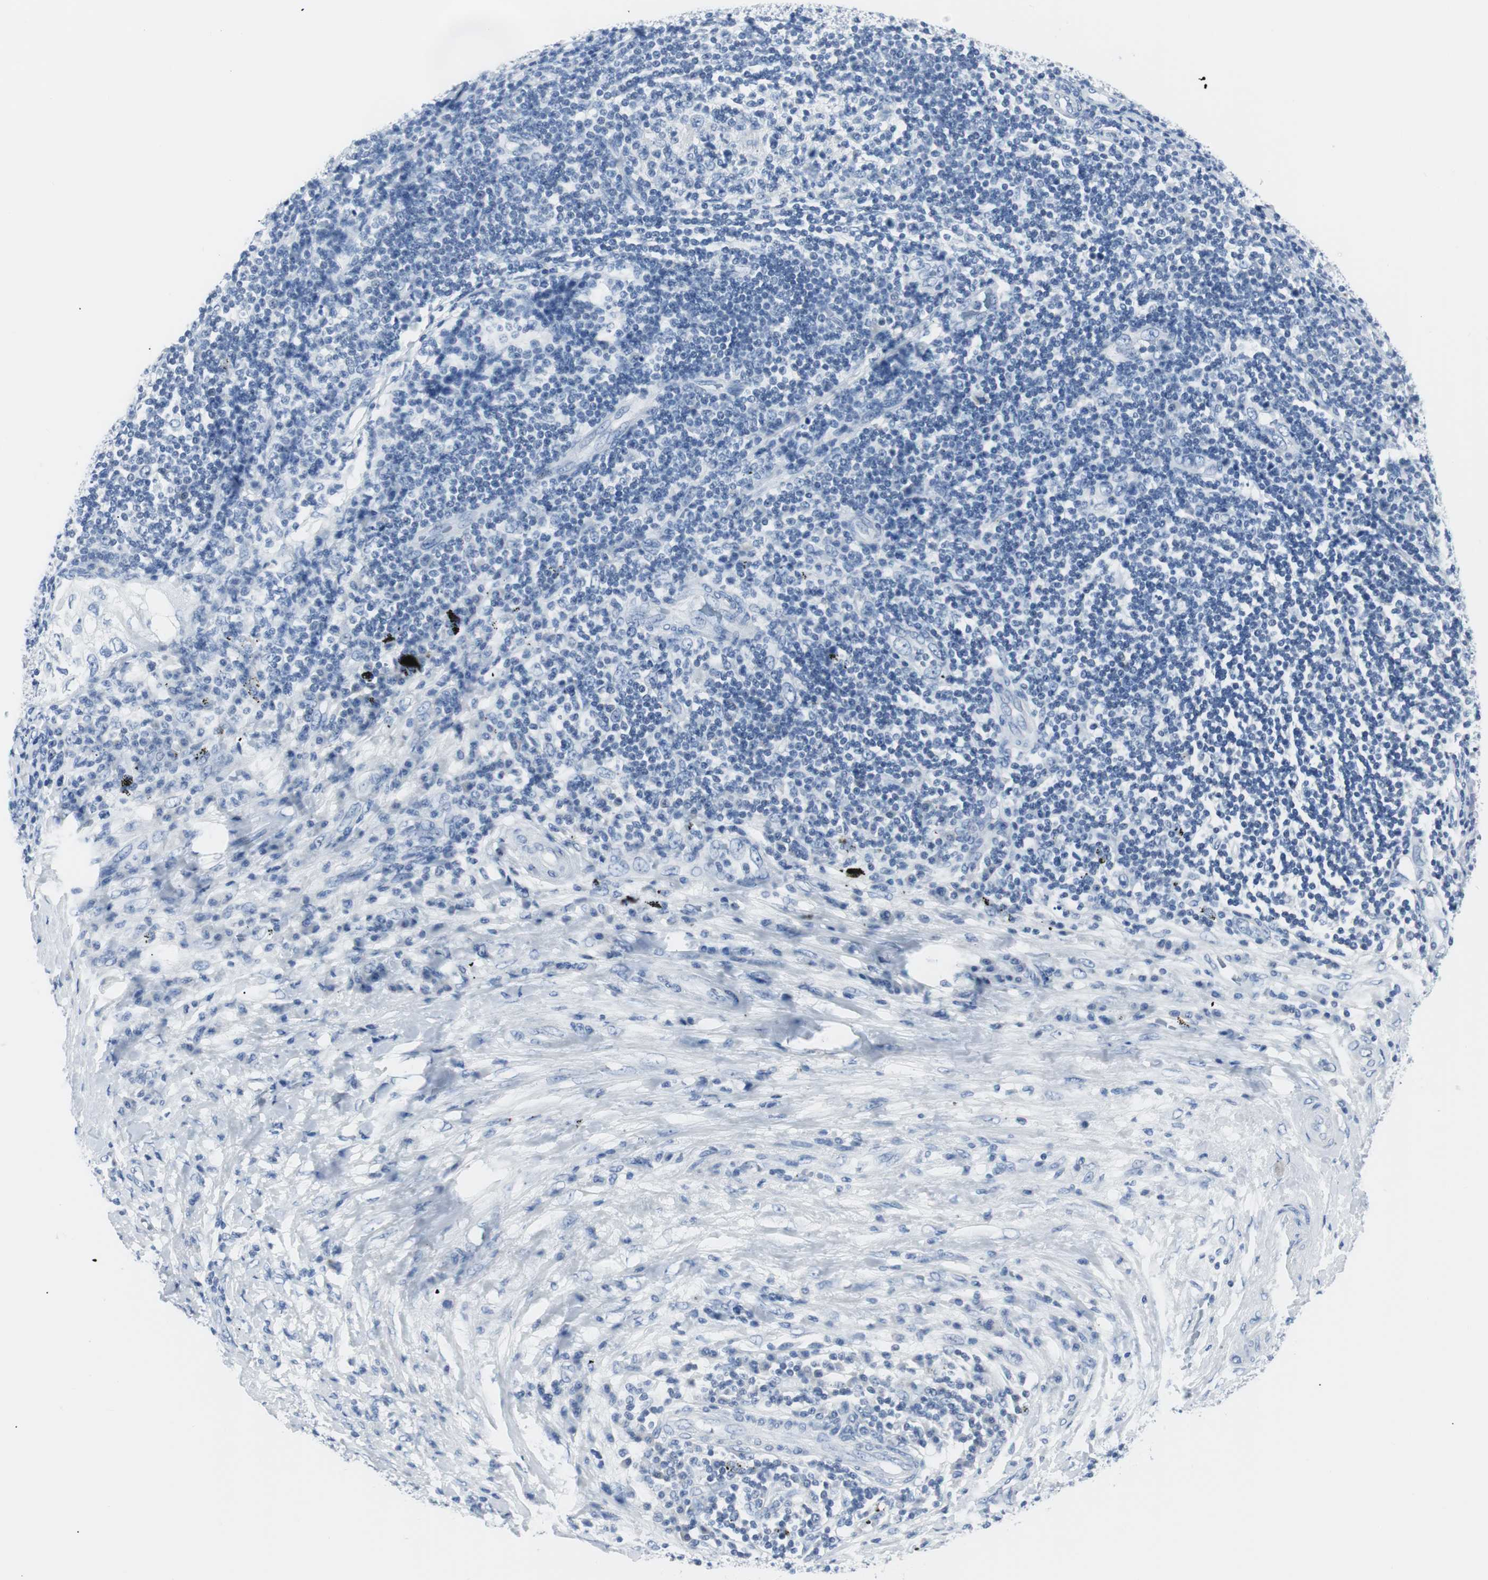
{"staining": {"intensity": "negative", "quantity": "none", "location": "none"}, "tissue": "lung cancer", "cell_type": "Tumor cells", "image_type": "cancer", "snomed": [{"axis": "morphology", "description": "Inflammation, NOS"}, {"axis": "morphology", "description": "Squamous cell carcinoma, NOS"}, {"axis": "topography", "description": "Lymph node"}, {"axis": "topography", "description": "Soft tissue"}, {"axis": "topography", "description": "Lung"}], "caption": "DAB (3,3'-diaminobenzidine) immunohistochemical staining of lung squamous cell carcinoma displays no significant expression in tumor cells.", "gene": "GAP43", "patient": {"sex": "male", "age": 66}}